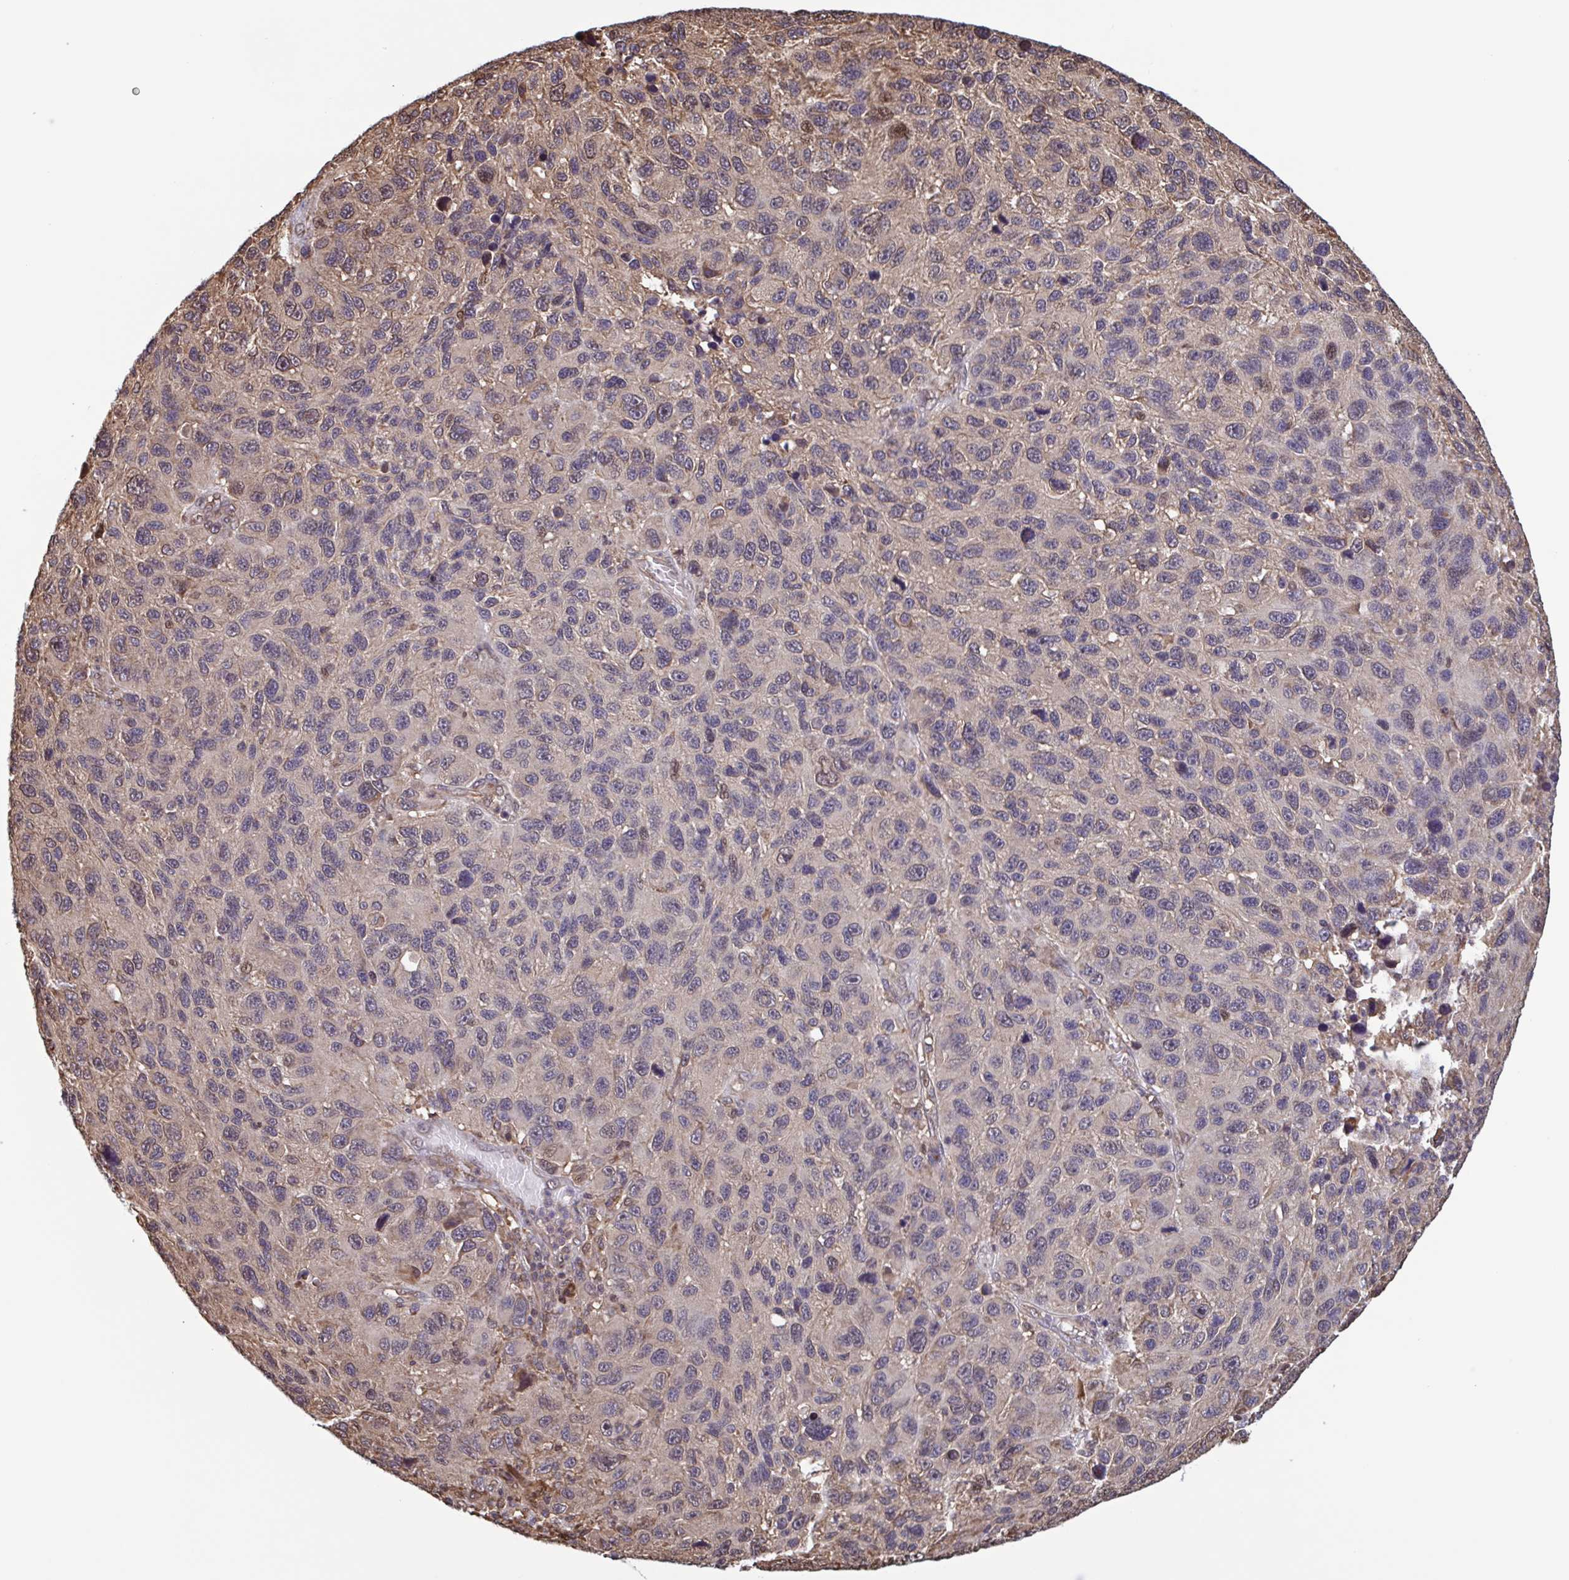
{"staining": {"intensity": "weak", "quantity": "25%-75%", "location": "cytoplasmic/membranous"}, "tissue": "melanoma", "cell_type": "Tumor cells", "image_type": "cancer", "snomed": [{"axis": "morphology", "description": "Malignant melanoma, NOS"}, {"axis": "topography", "description": "Skin"}], "caption": "Immunohistochemistry (IHC) histopathology image of neoplastic tissue: human malignant melanoma stained using immunohistochemistry exhibits low levels of weak protein expression localized specifically in the cytoplasmic/membranous of tumor cells, appearing as a cytoplasmic/membranous brown color.", "gene": "SEC63", "patient": {"sex": "male", "age": 53}}